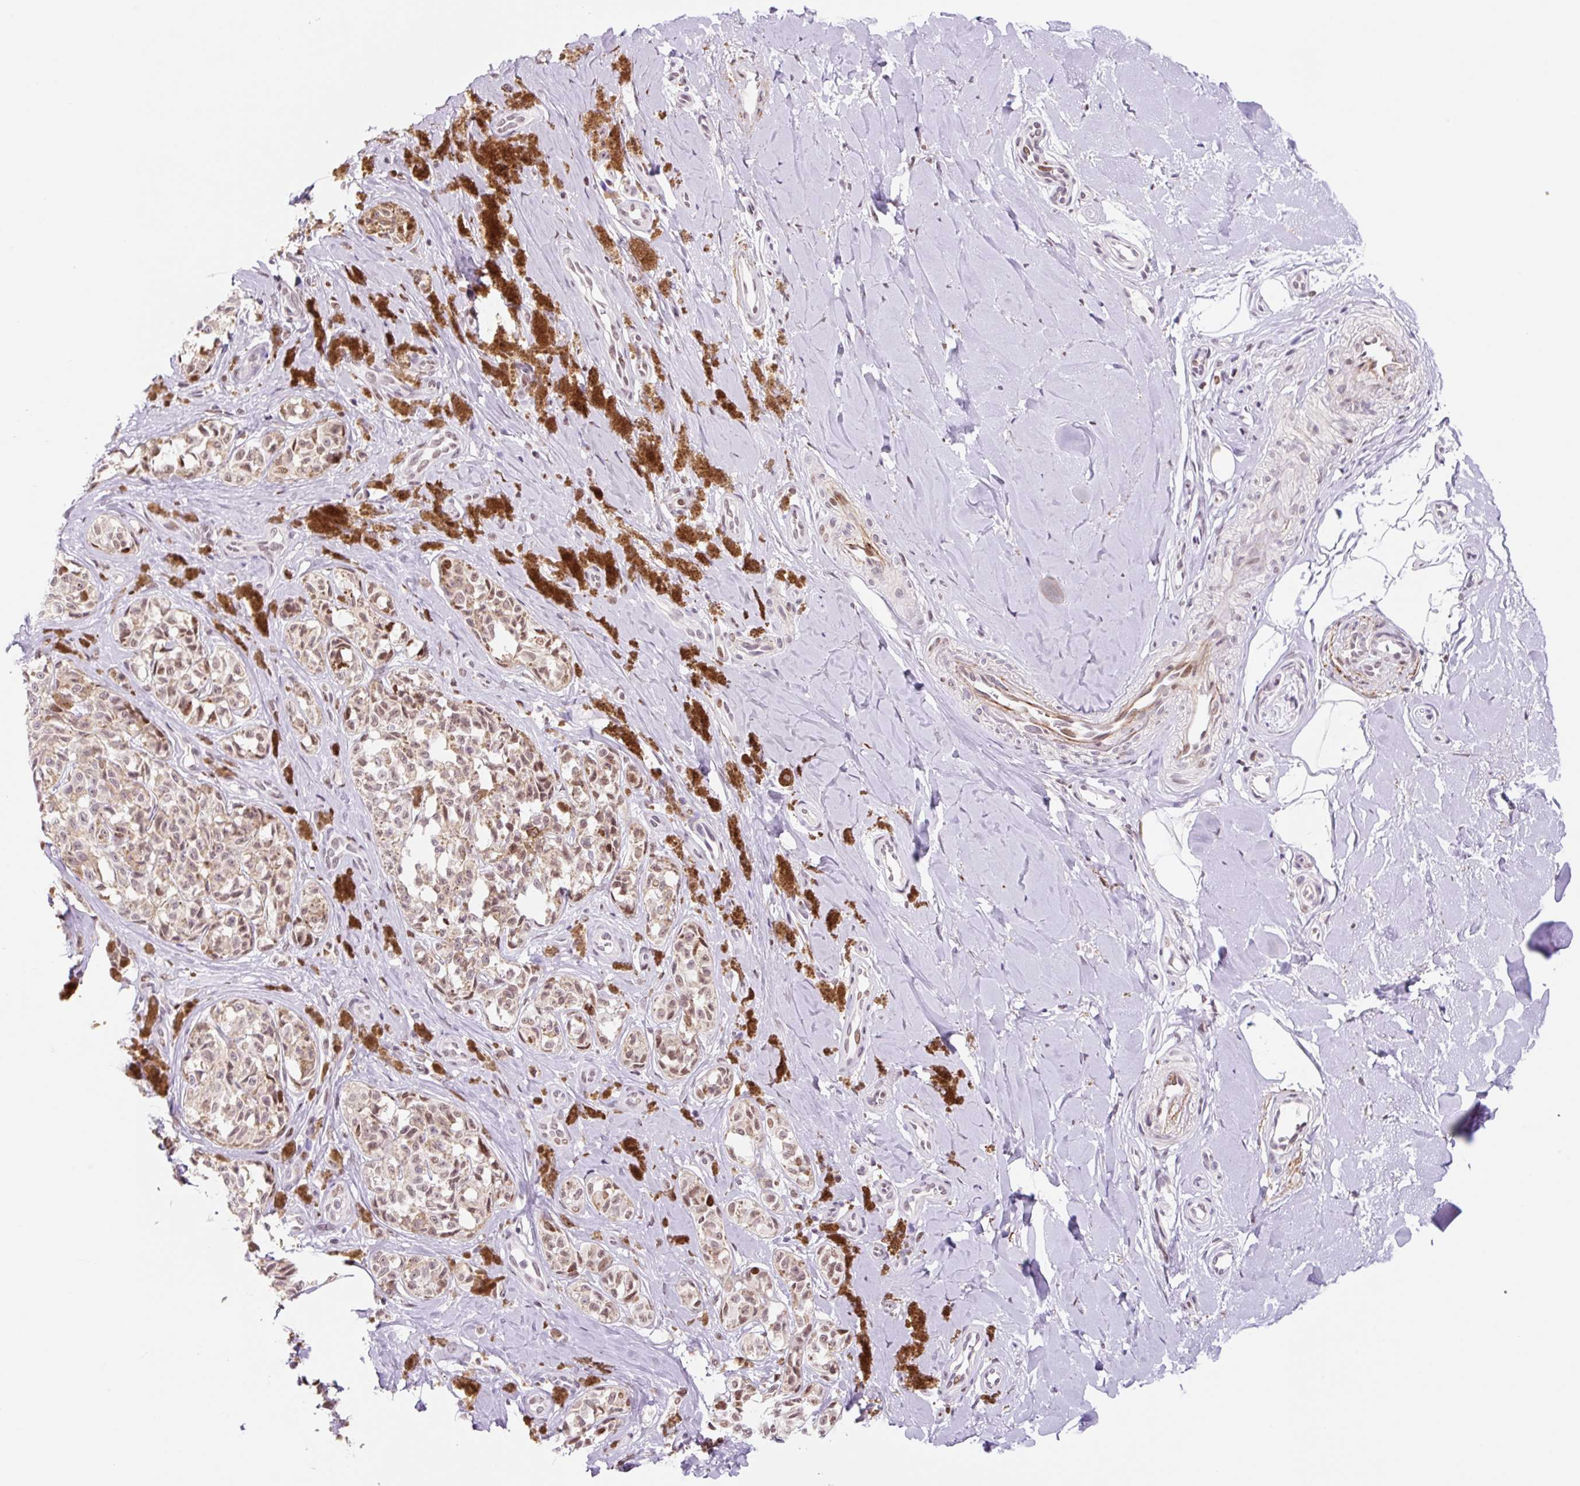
{"staining": {"intensity": "moderate", "quantity": ">75%", "location": "nuclear"}, "tissue": "melanoma", "cell_type": "Tumor cells", "image_type": "cancer", "snomed": [{"axis": "morphology", "description": "Malignant melanoma, NOS"}, {"axis": "topography", "description": "Skin"}], "caption": "Immunohistochemical staining of human melanoma reveals medium levels of moderate nuclear positivity in about >75% of tumor cells.", "gene": "CCNL2", "patient": {"sex": "female", "age": 65}}